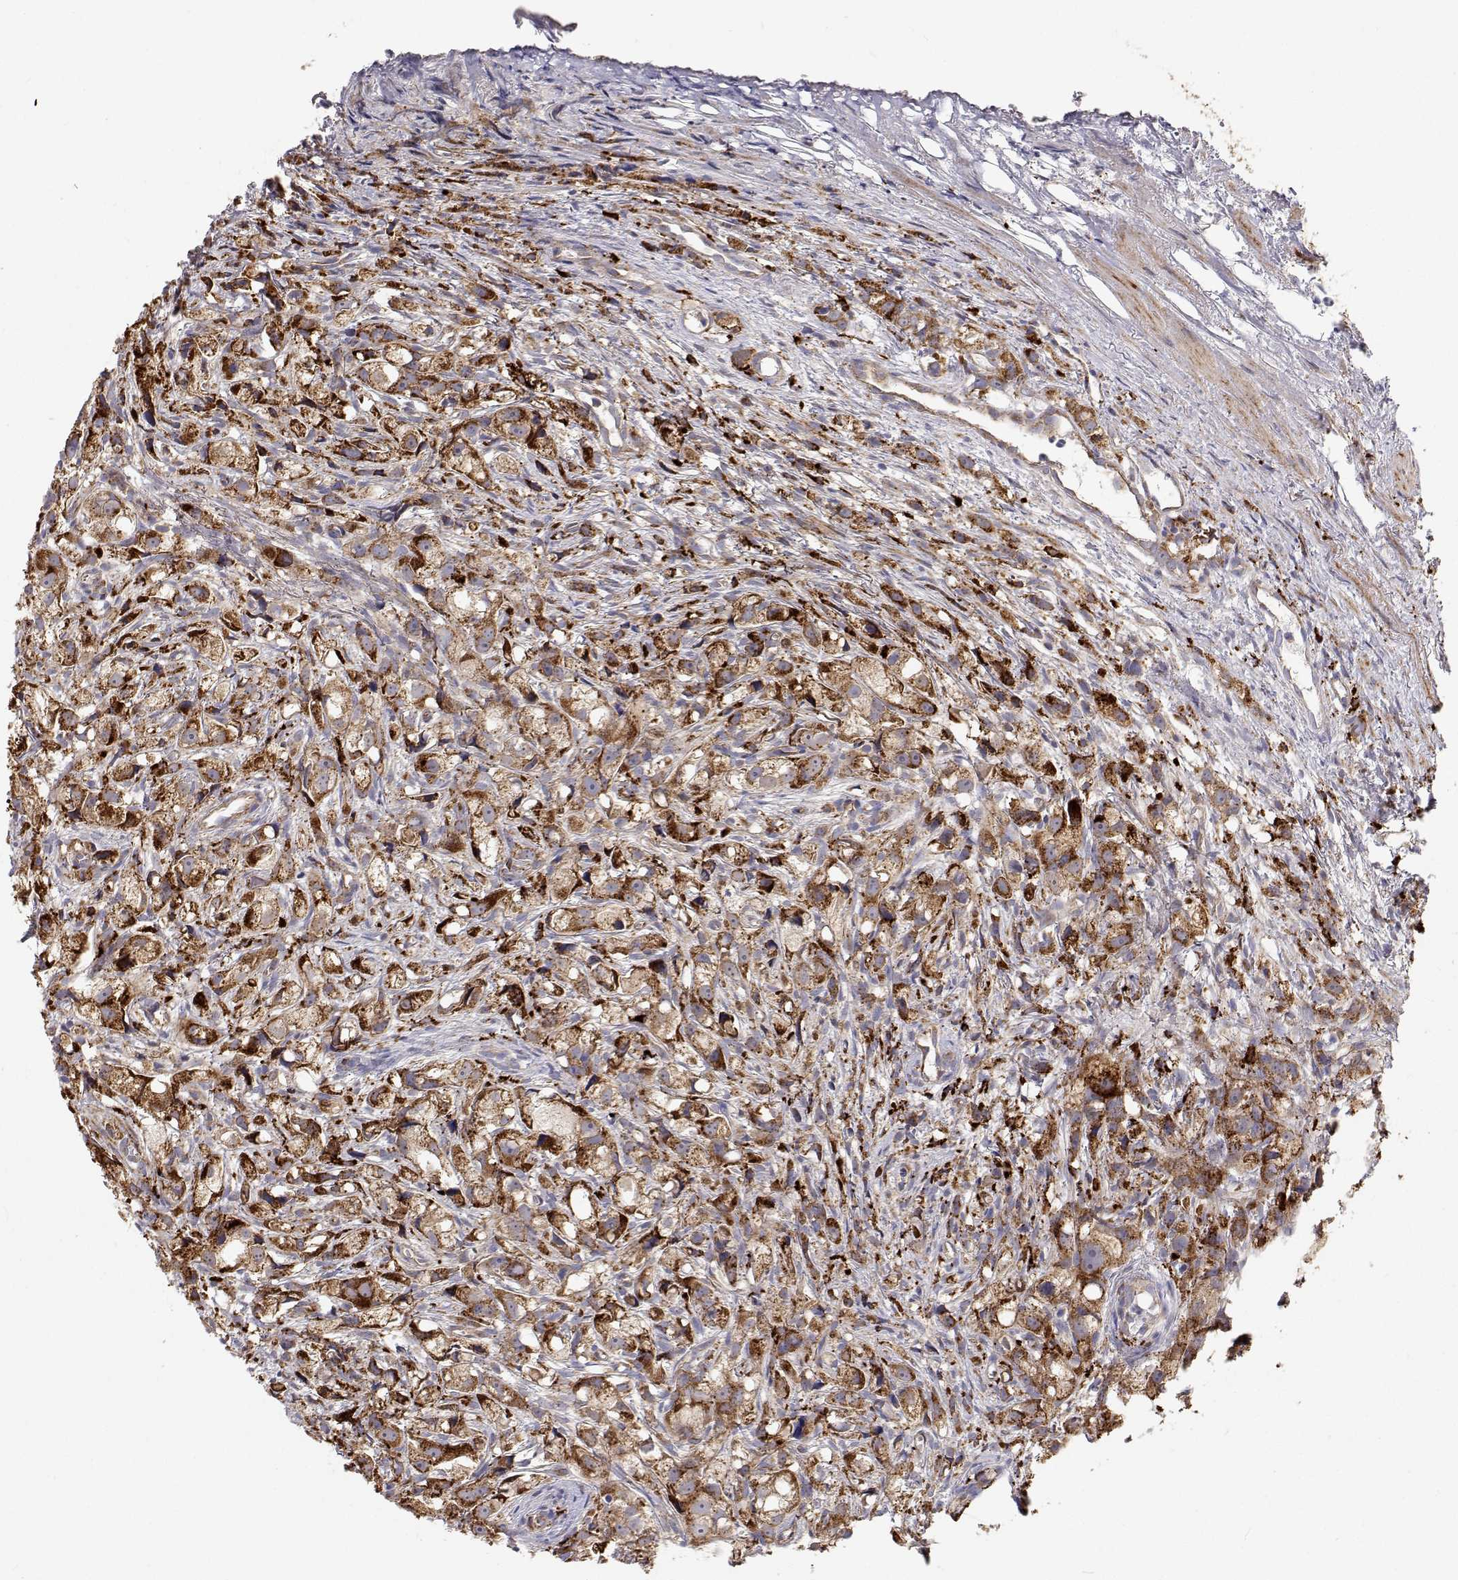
{"staining": {"intensity": "moderate", "quantity": ">75%", "location": "cytoplasmic/membranous"}, "tissue": "prostate cancer", "cell_type": "Tumor cells", "image_type": "cancer", "snomed": [{"axis": "morphology", "description": "Adenocarcinoma, High grade"}, {"axis": "topography", "description": "Prostate"}], "caption": "Immunohistochemistry (IHC) (DAB (3,3'-diaminobenzidine)) staining of human prostate high-grade adenocarcinoma exhibits moderate cytoplasmic/membranous protein expression in approximately >75% of tumor cells. (IHC, brightfield microscopy, high magnification).", "gene": "SPICE1", "patient": {"sex": "male", "age": 75}}